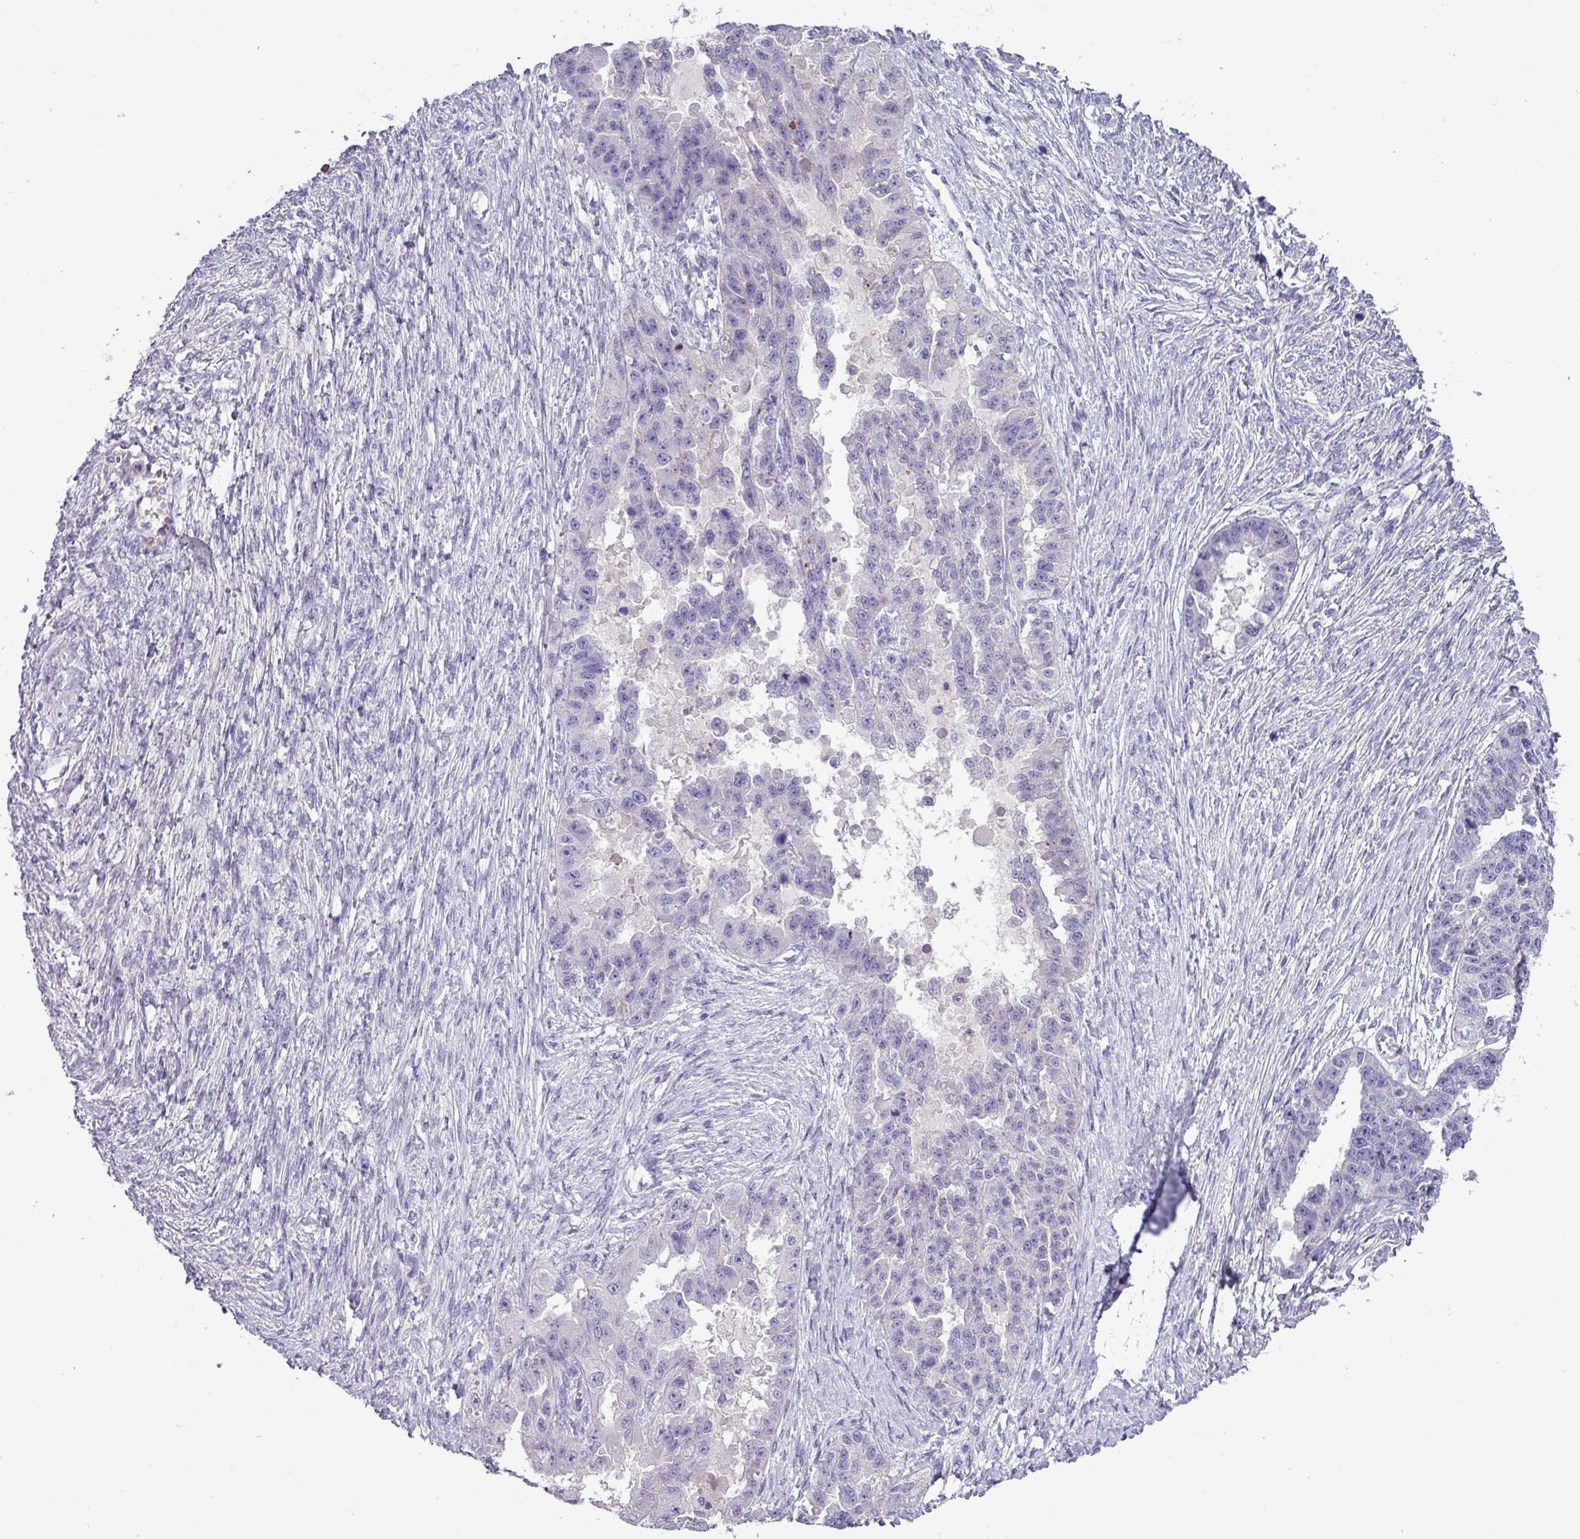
{"staining": {"intensity": "negative", "quantity": "none", "location": "none"}, "tissue": "ovarian cancer", "cell_type": "Tumor cells", "image_type": "cancer", "snomed": [{"axis": "morphology", "description": "Cystadenocarcinoma, serous, NOS"}, {"axis": "topography", "description": "Ovary"}], "caption": "Micrograph shows no protein expression in tumor cells of serous cystadenocarcinoma (ovarian) tissue.", "gene": "PNLDC1", "patient": {"sex": "female", "age": 58}}